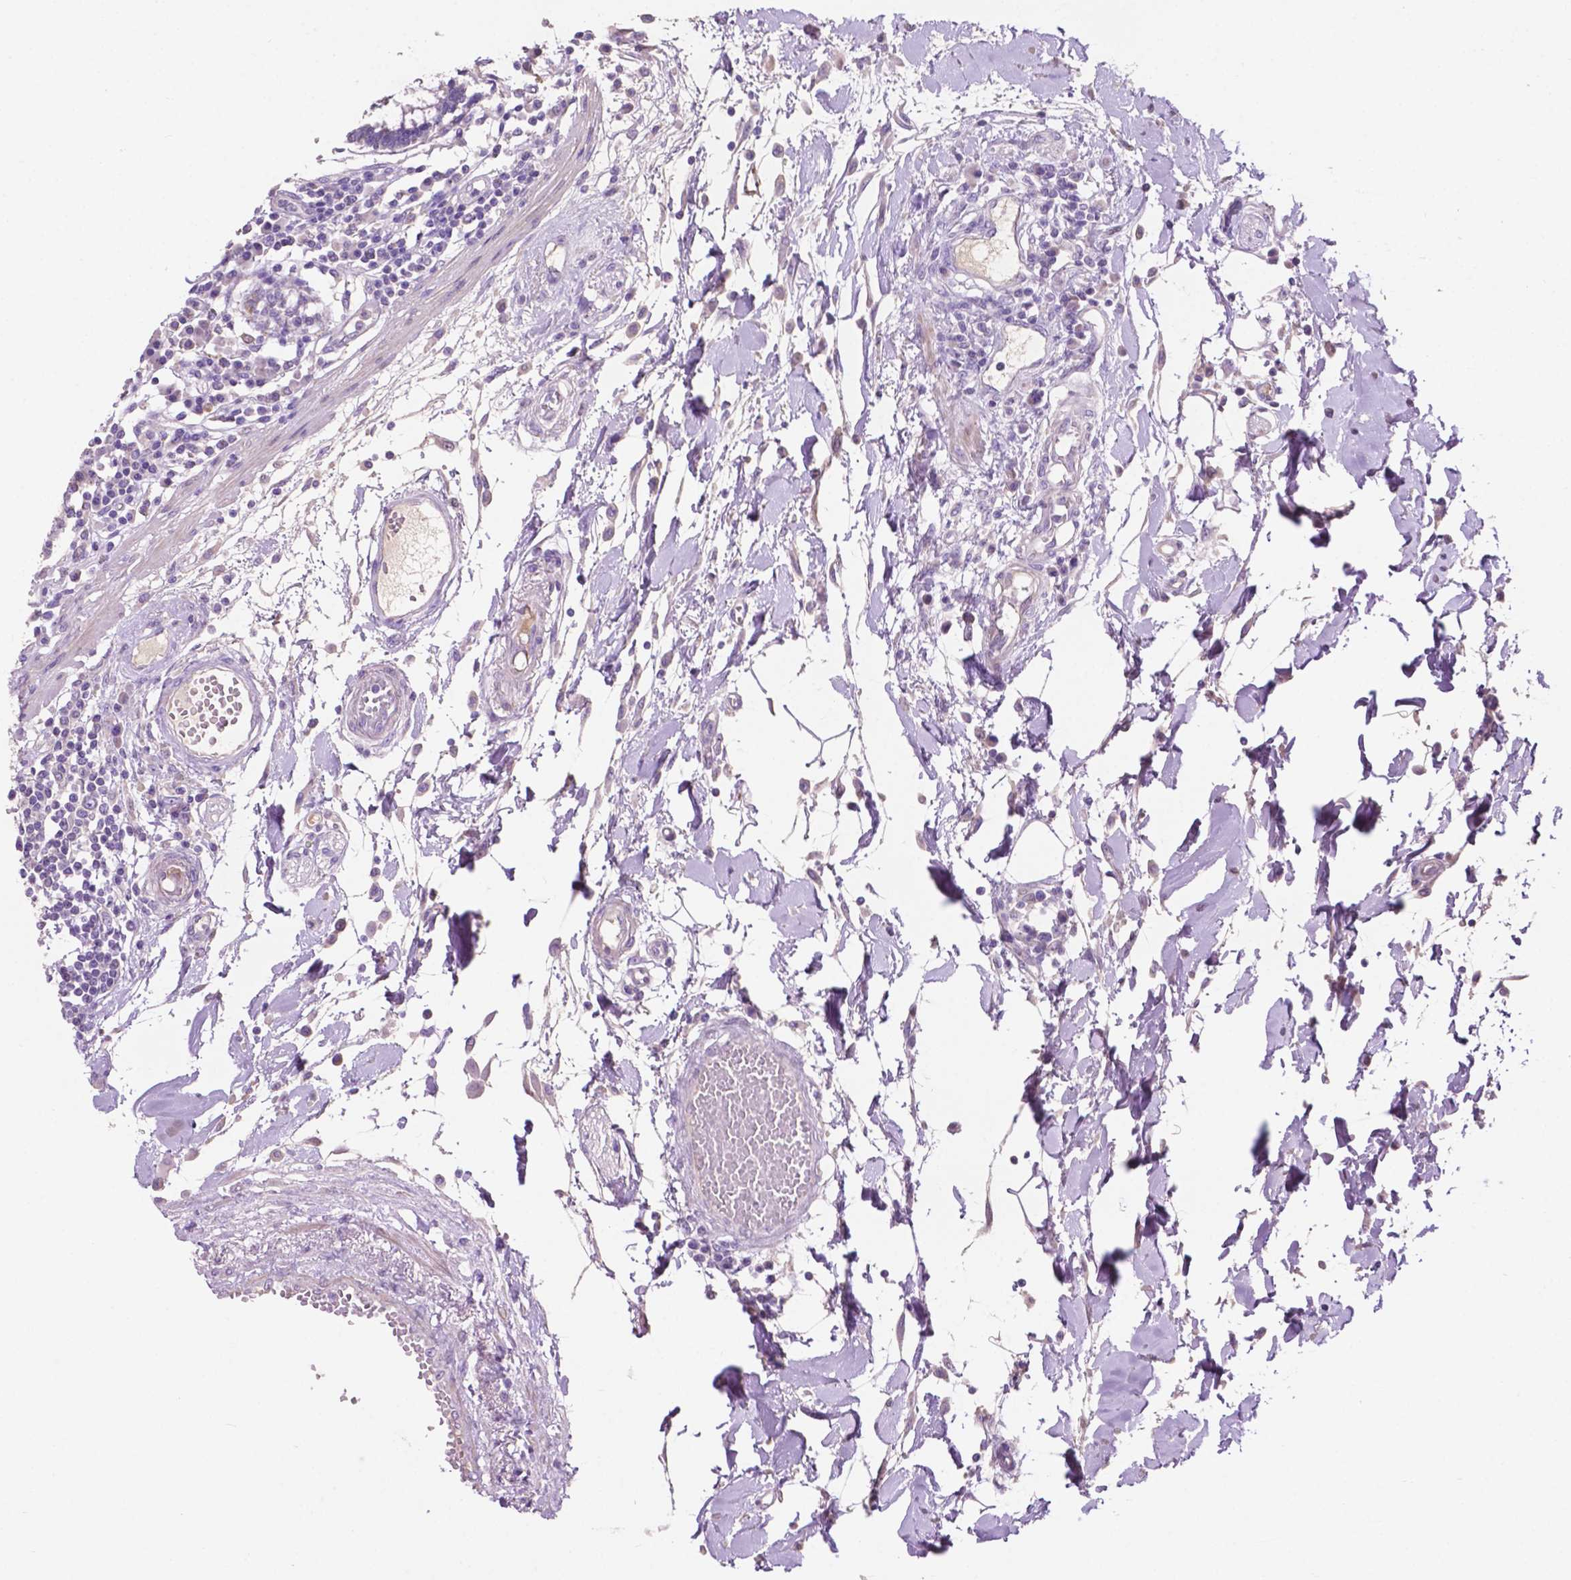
{"staining": {"intensity": "negative", "quantity": "none", "location": "none"}, "tissue": "colon", "cell_type": "Endothelial cells", "image_type": "normal", "snomed": [{"axis": "morphology", "description": "Normal tissue, NOS"}, {"axis": "morphology", "description": "Adenocarcinoma, NOS"}, {"axis": "topography", "description": "Colon"}], "caption": "Immunohistochemistry (IHC) of benign colon displays no positivity in endothelial cells.", "gene": "CLDN17", "patient": {"sex": "male", "age": 83}}